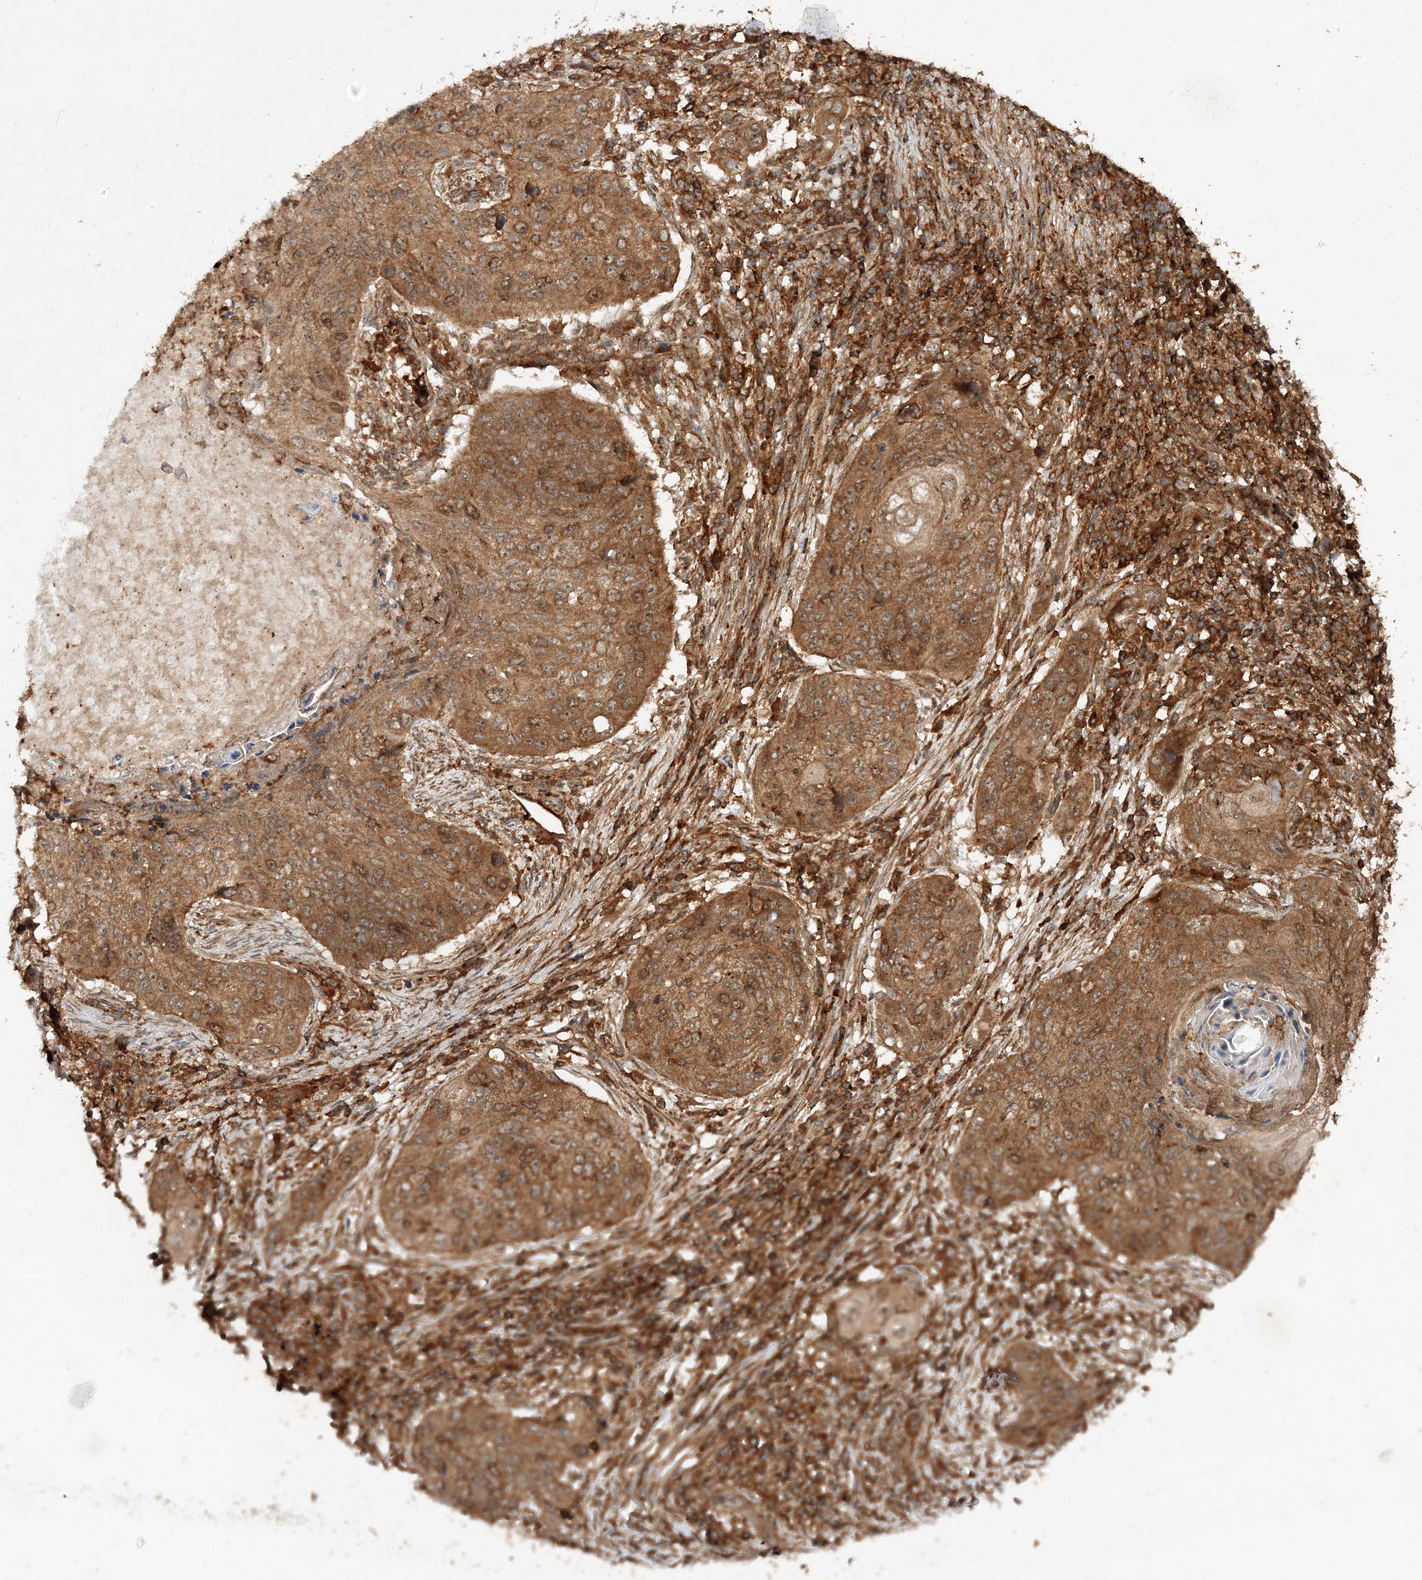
{"staining": {"intensity": "moderate", "quantity": ">75%", "location": "cytoplasmic/membranous"}, "tissue": "lung cancer", "cell_type": "Tumor cells", "image_type": "cancer", "snomed": [{"axis": "morphology", "description": "Squamous cell carcinoma, NOS"}, {"axis": "topography", "description": "Lung"}], "caption": "Squamous cell carcinoma (lung) stained for a protein (brown) exhibits moderate cytoplasmic/membranous positive staining in about >75% of tumor cells.", "gene": "WDR37", "patient": {"sex": "female", "age": 63}}